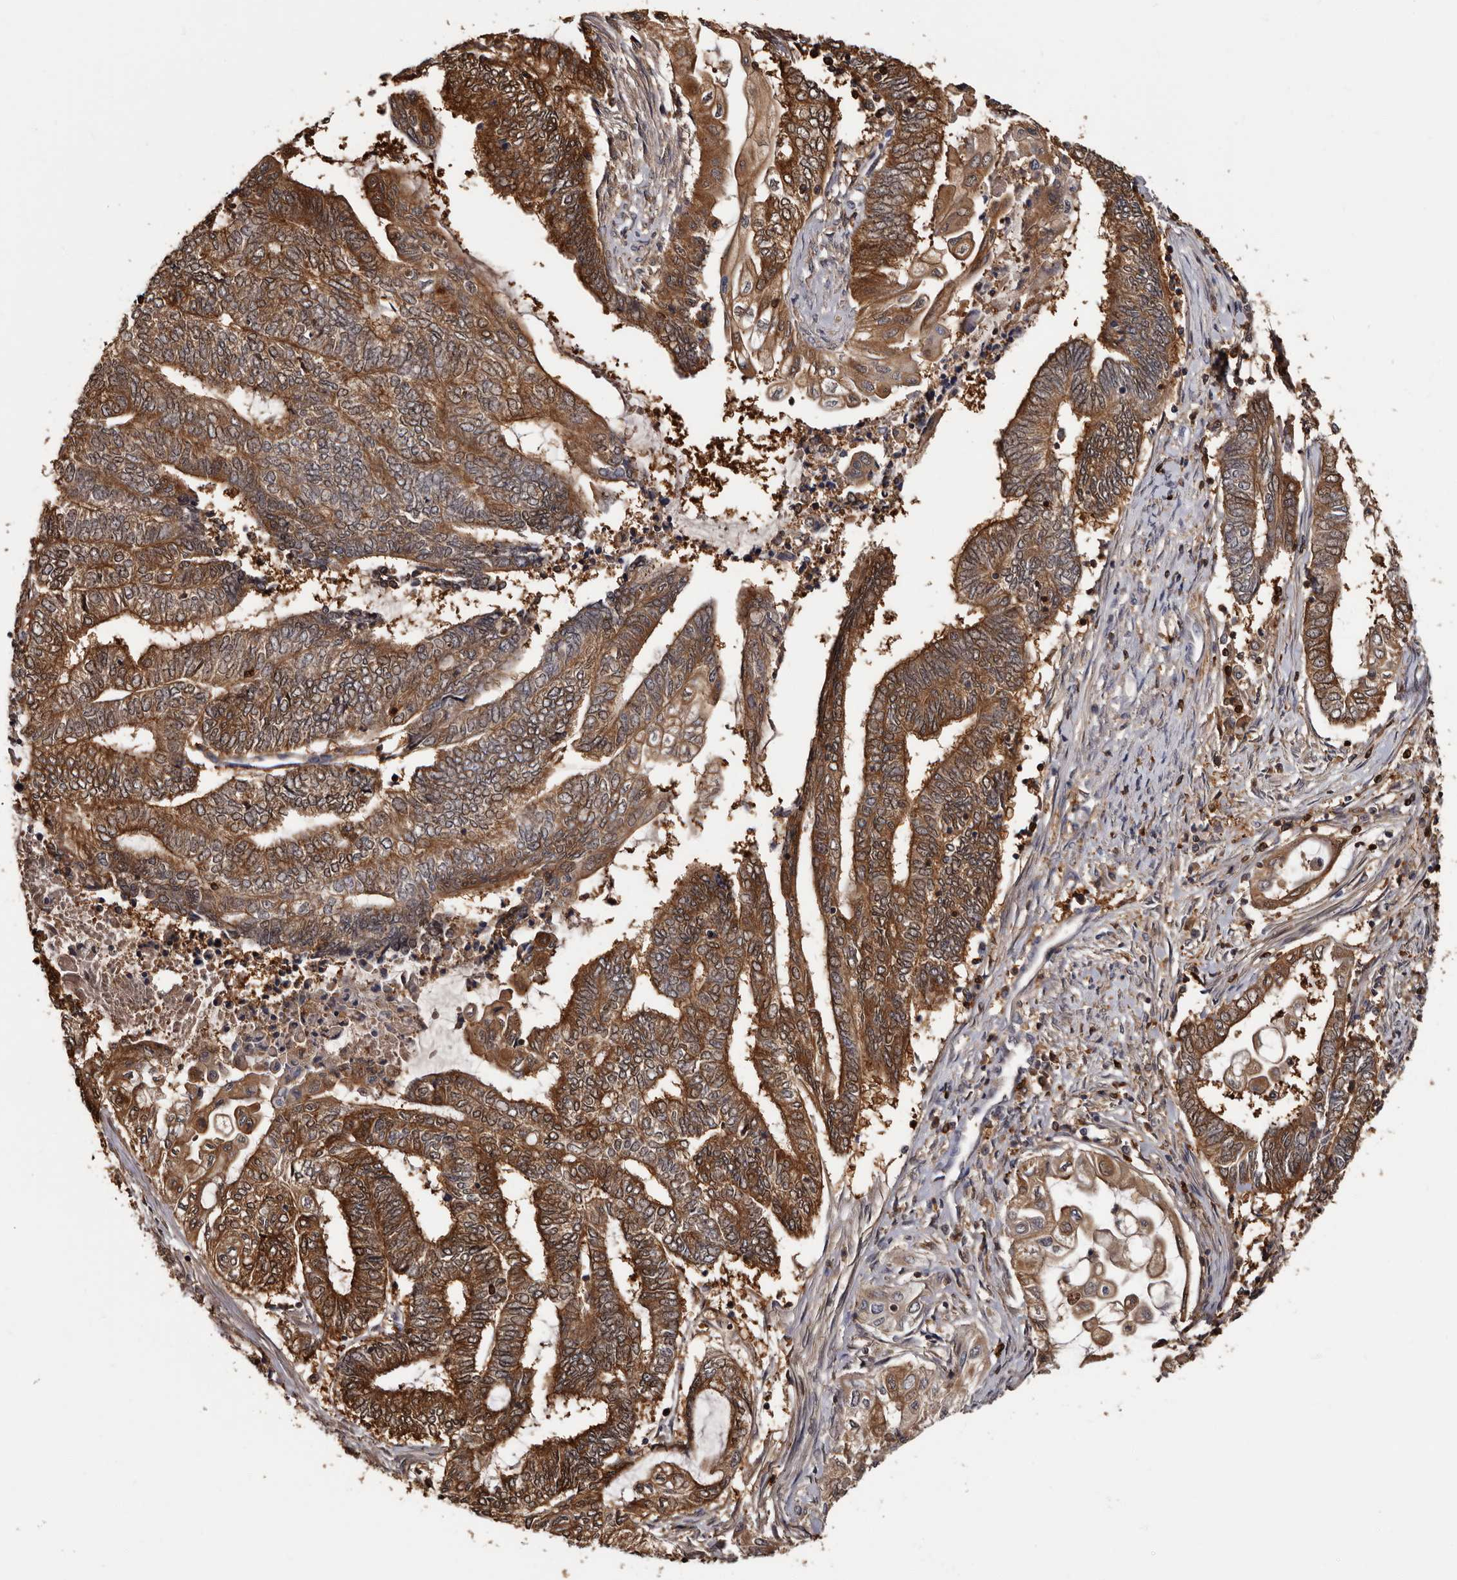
{"staining": {"intensity": "strong", "quantity": ">75%", "location": "cytoplasmic/membranous"}, "tissue": "endometrial cancer", "cell_type": "Tumor cells", "image_type": "cancer", "snomed": [{"axis": "morphology", "description": "Adenocarcinoma, NOS"}, {"axis": "topography", "description": "Uterus"}, {"axis": "topography", "description": "Endometrium"}], "caption": "Immunohistochemistry (IHC) of human endometrial cancer displays high levels of strong cytoplasmic/membranous positivity in approximately >75% of tumor cells. The staining was performed using DAB (3,3'-diaminobenzidine) to visualize the protein expression in brown, while the nuclei were stained in blue with hematoxylin (Magnification: 20x).", "gene": "DNPH1", "patient": {"sex": "female", "age": 70}}